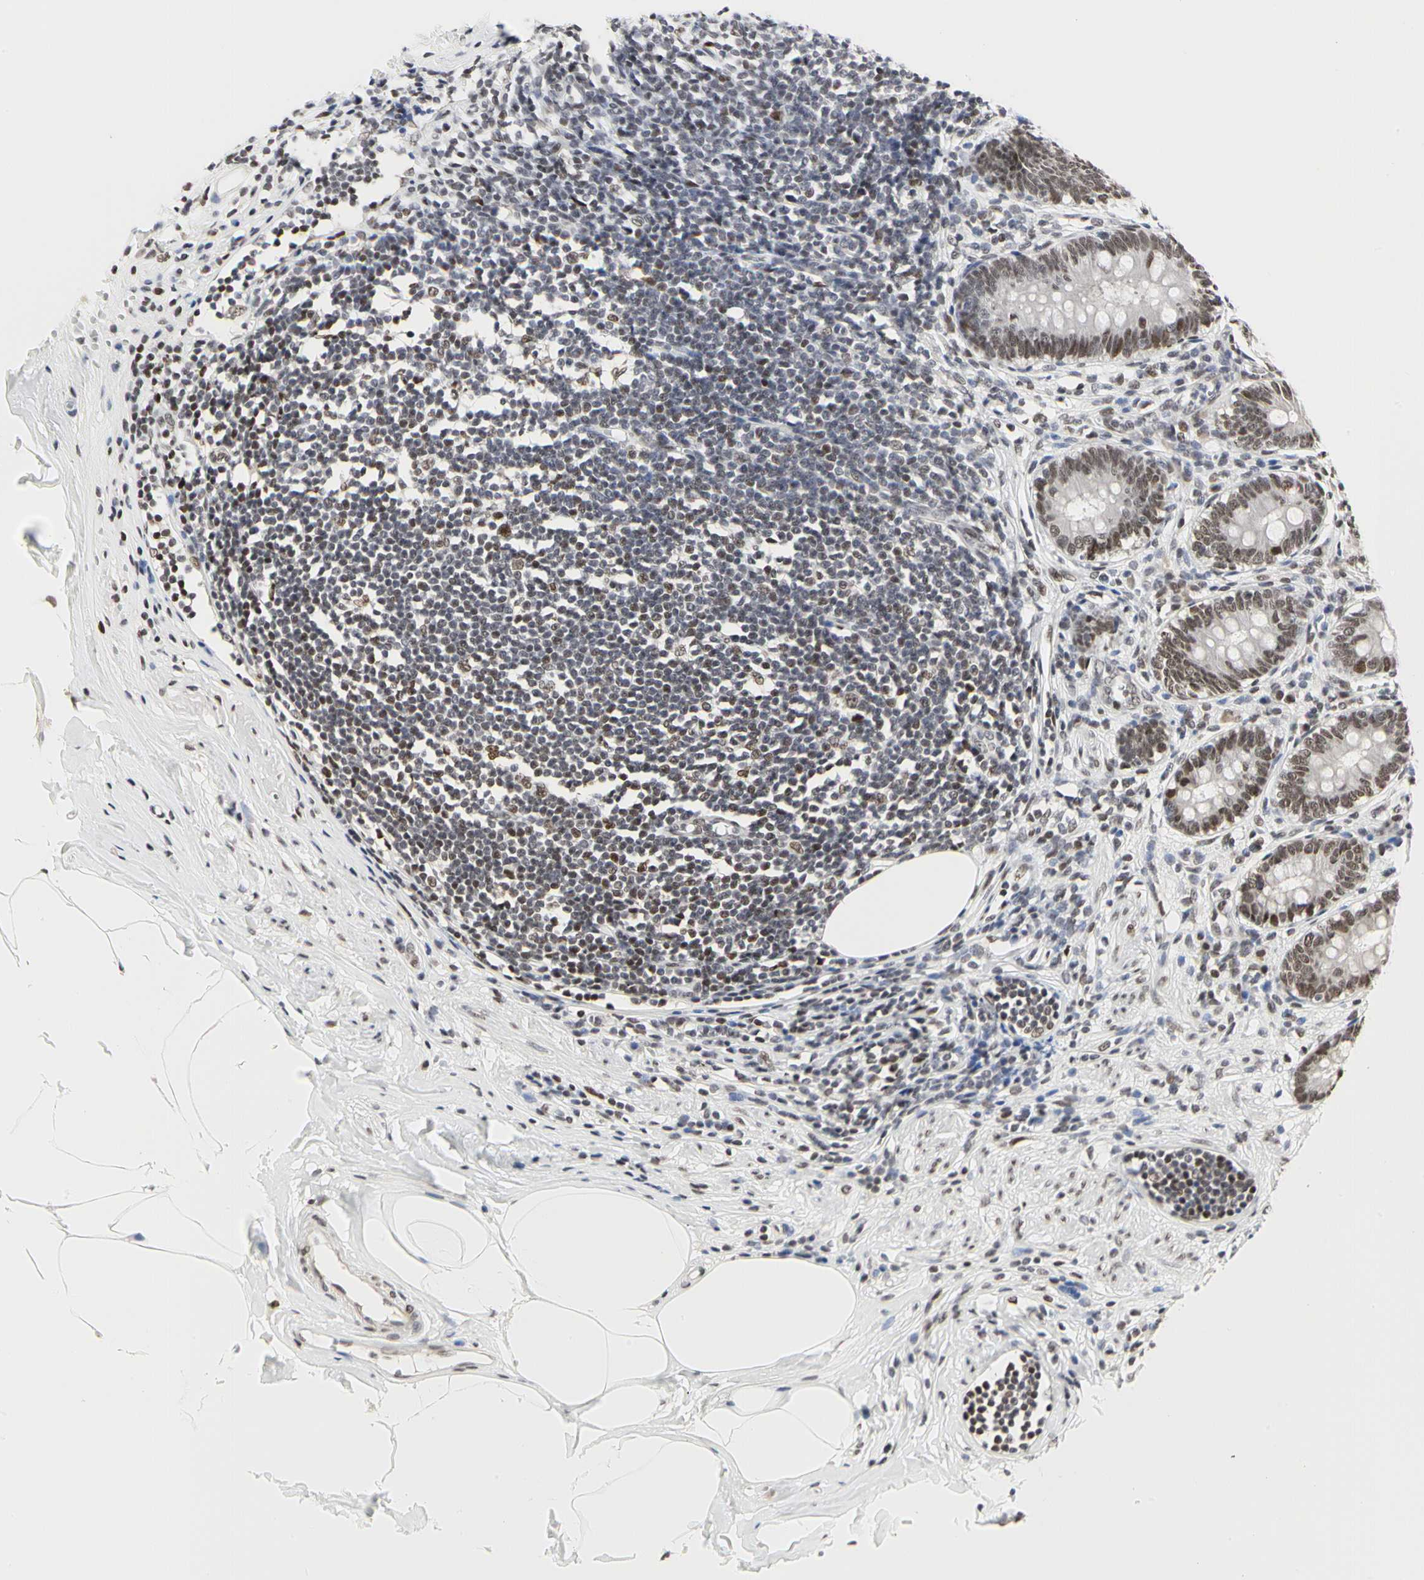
{"staining": {"intensity": "moderate", "quantity": ">75%", "location": "nuclear"}, "tissue": "appendix", "cell_type": "Glandular cells", "image_type": "normal", "snomed": [{"axis": "morphology", "description": "Normal tissue, NOS"}, {"axis": "topography", "description": "Appendix"}], "caption": "Immunohistochemical staining of normal appendix shows medium levels of moderate nuclear expression in about >75% of glandular cells.", "gene": "PRMT3", "patient": {"sex": "female", "age": 50}}